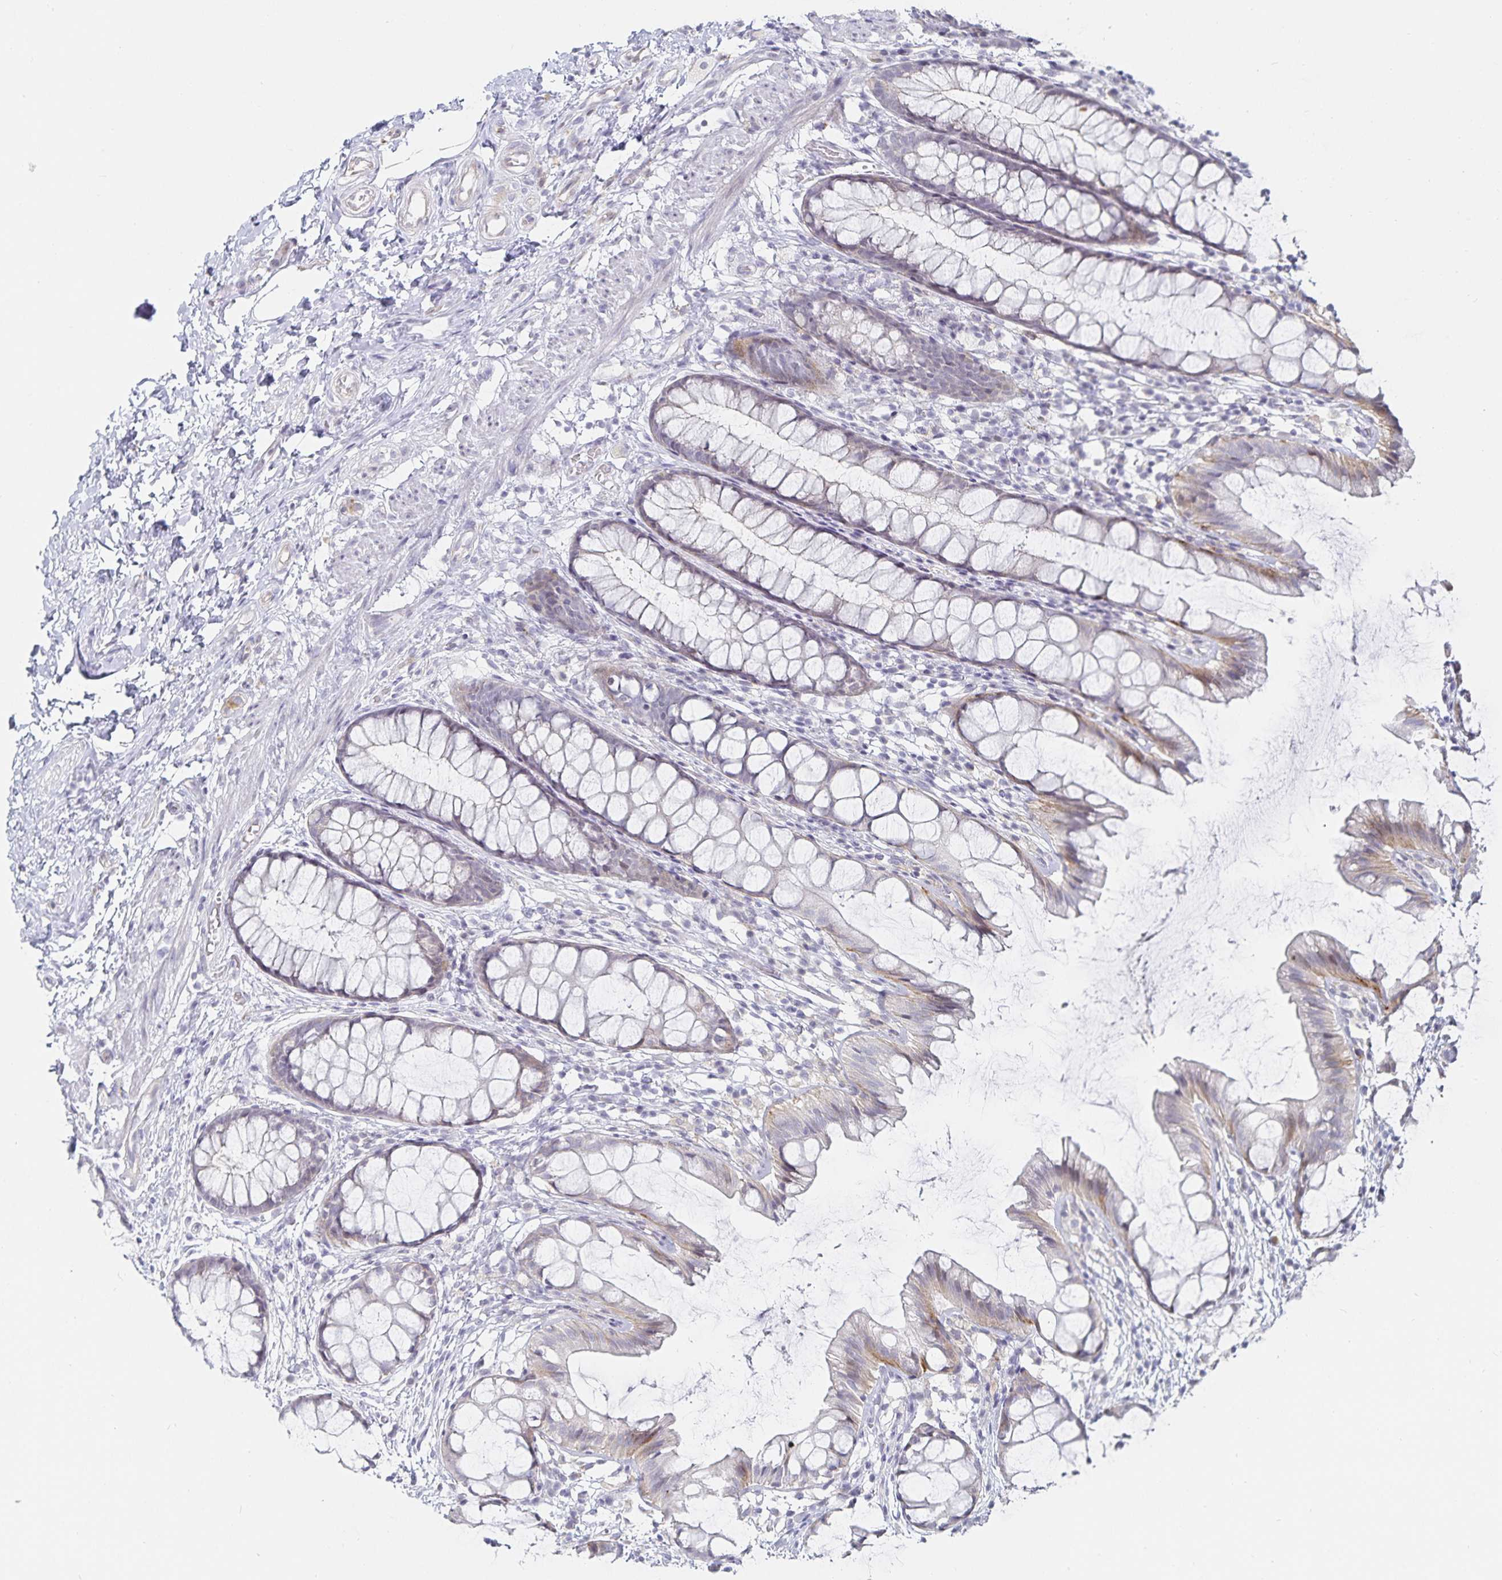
{"staining": {"intensity": "weak", "quantity": "<25%", "location": "cytoplasmic/membranous"}, "tissue": "rectum", "cell_type": "Glandular cells", "image_type": "normal", "snomed": [{"axis": "morphology", "description": "Normal tissue, NOS"}, {"axis": "topography", "description": "Rectum"}], "caption": "Glandular cells are negative for brown protein staining in benign rectum. (DAB (3,3'-diaminobenzidine) immunohistochemistry with hematoxylin counter stain).", "gene": "S100G", "patient": {"sex": "female", "age": 62}}